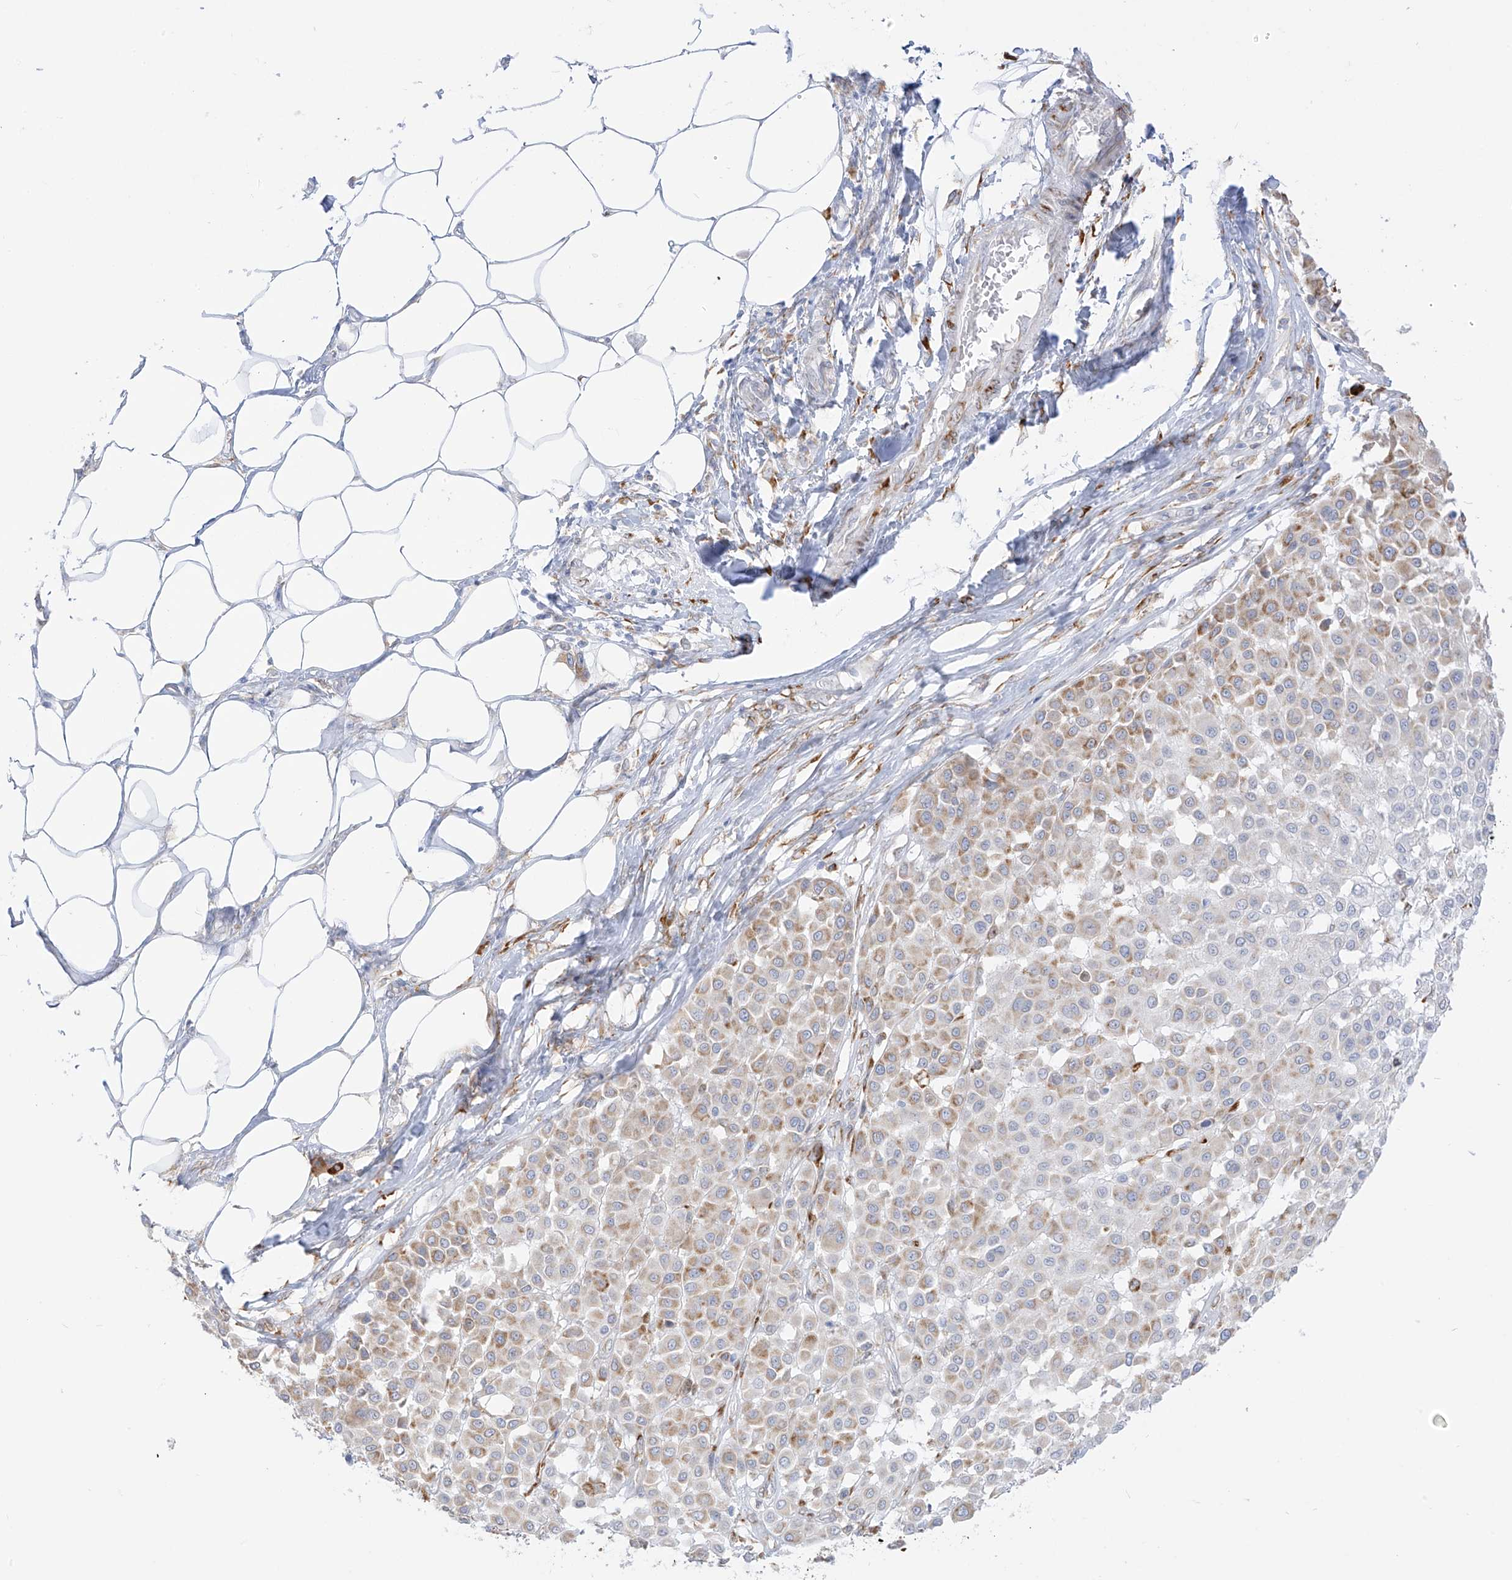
{"staining": {"intensity": "weak", "quantity": "25%-75%", "location": "cytoplasmic/membranous"}, "tissue": "melanoma", "cell_type": "Tumor cells", "image_type": "cancer", "snomed": [{"axis": "morphology", "description": "Malignant melanoma, Metastatic site"}, {"axis": "topography", "description": "Soft tissue"}], "caption": "Immunohistochemical staining of malignant melanoma (metastatic site) exhibits weak cytoplasmic/membranous protein staining in approximately 25%-75% of tumor cells.", "gene": "LRRC59", "patient": {"sex": "male", "age": 41}}